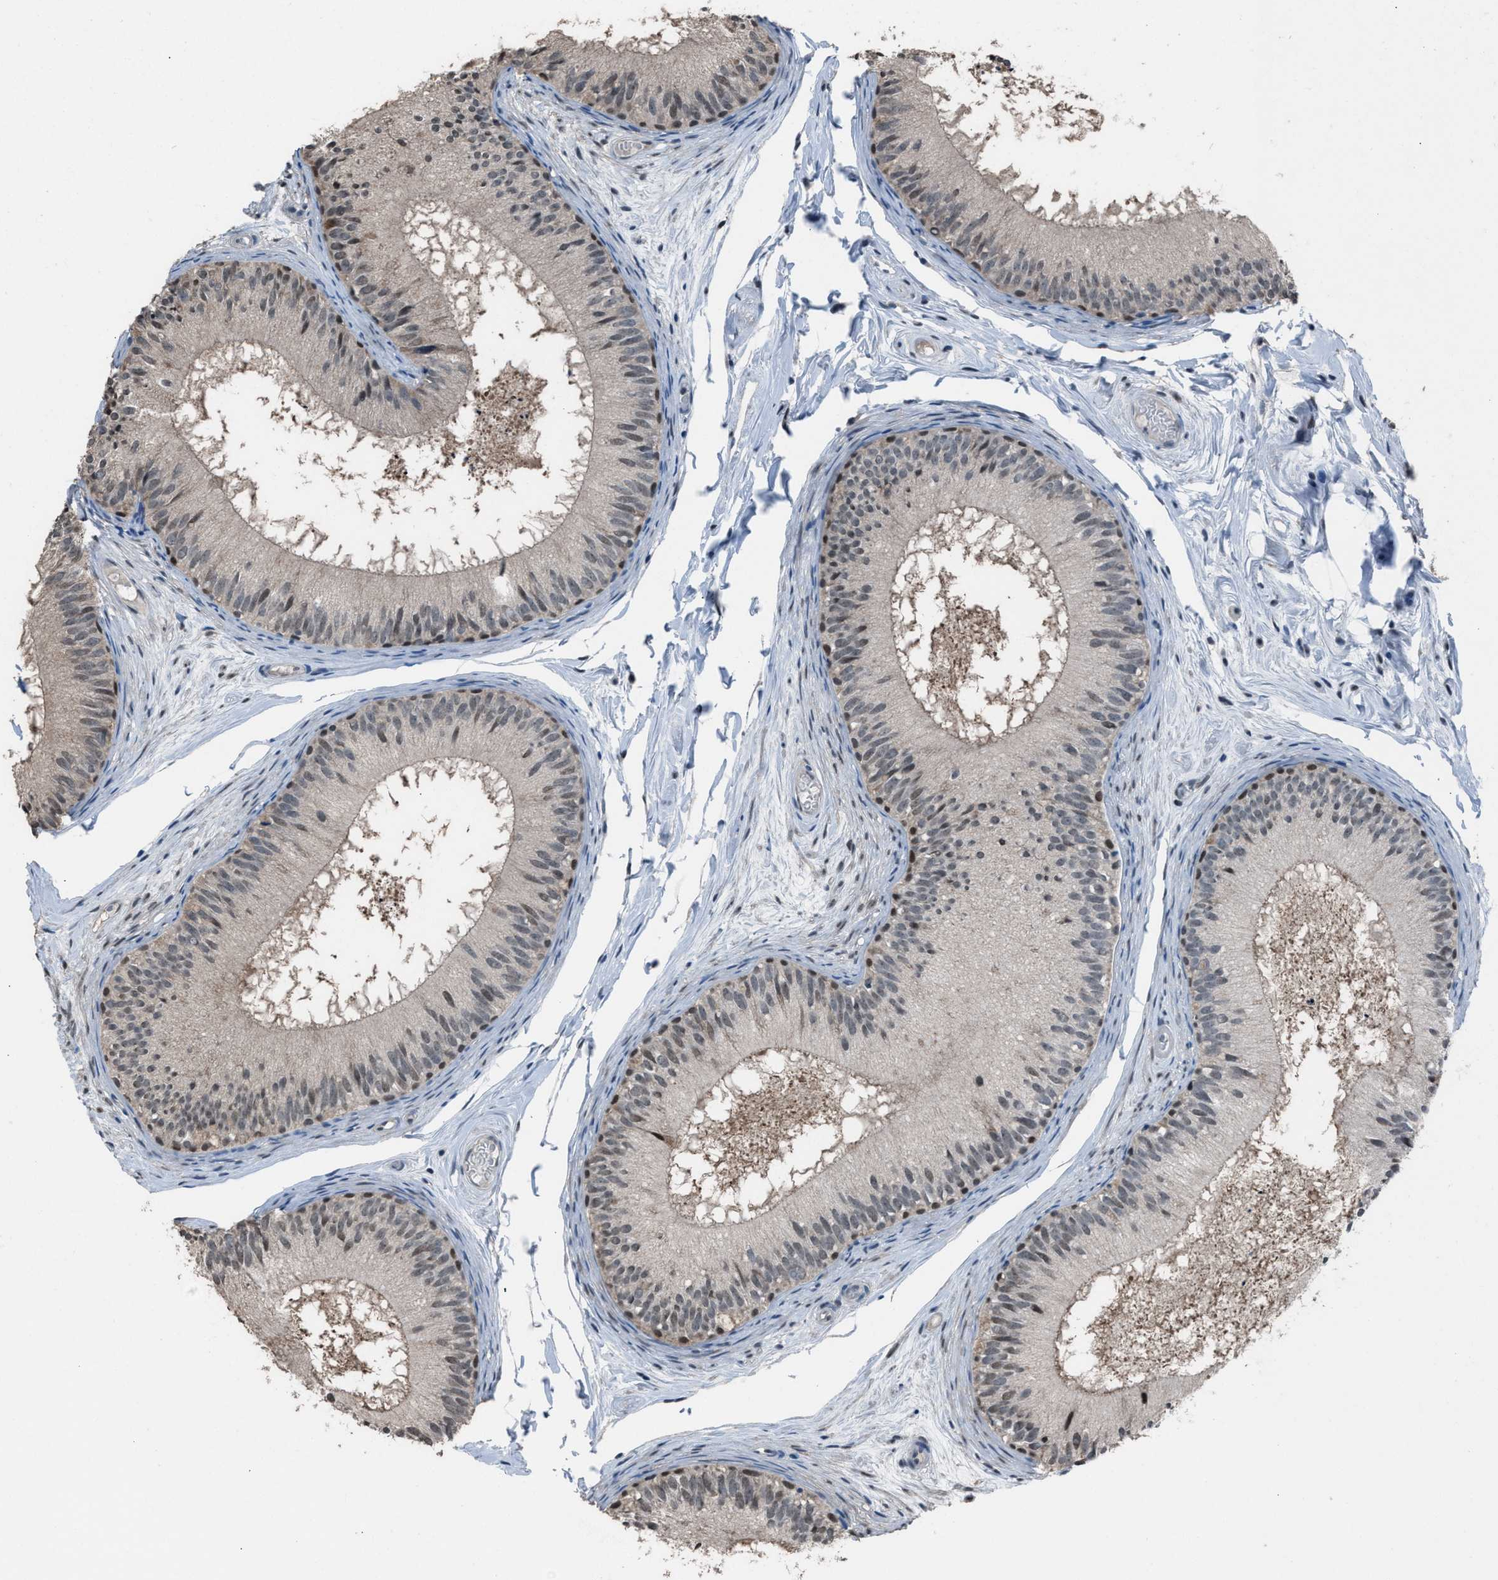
{"staining": {"intensity": "weak", "quantity": "25%-75%", "location": "cytoplasmic/membranous,nuclear"}, "tissue": "epididymis", "cell_type": "Glandular cells", "image_type": "normal", "snomed": [{"axis": "morphology", "description": "Normal tissue, NOS"}, {"axis": "topography", "description": "Epididymis"}], "caption": "DAB immunohistochemical staining of normal human epididymis demonstrates weak cytoplasmic/membranous,nuclear protein positivity in approximately 25%-75% of glandular cells. (Stains: DAB (3,3'-diaminobenzidine) in brown, nuclei in blue, Microscopy: brightfield microscopy at high magnification).", "gene": "ZNF276", "patient": {"sex": "male", "age": 46}}